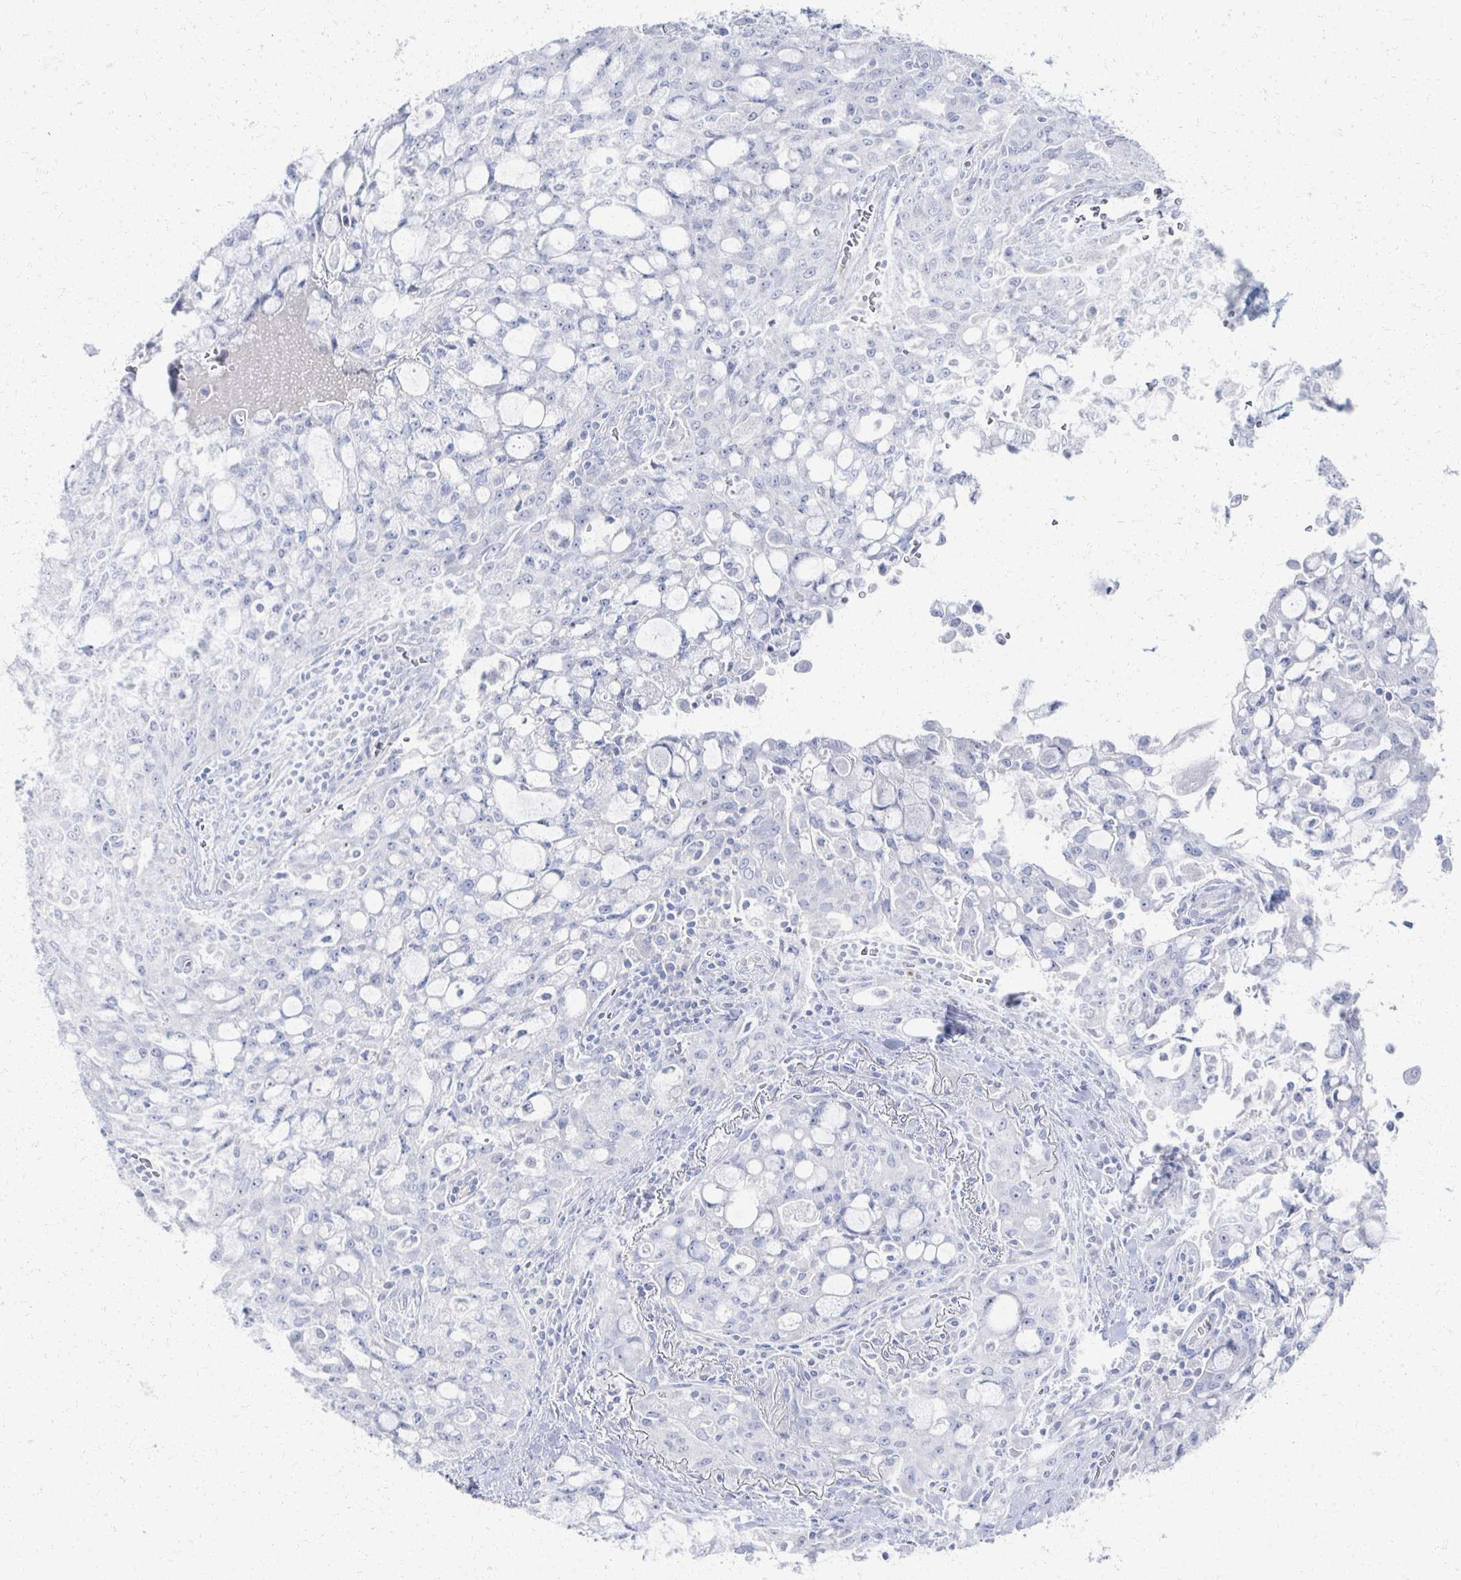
{"staining": {"intensity": "negative", "quantity": "none", "location": "none"}, "tissue": "lung cancer", "cell_type": "Tumor cells", "image_type": "cancer", "snomed": [{"axis": "morphology", "description": "Adenocarcinoma, NOS"}, {"axis": "topography", "description": "Lung"}], "caption": "A high-resolution histopathology image shows immunohistochemistry staining of lung cancer (adenocarcinoma), which displays no significant expression in tumor cells. (Brightfield microscopy of DAB (3,3'-diaminobenzidine) immunohistochemistry at high magnification).", "gene": "PRR20A", "patient": {"sex": "female", "age": 44}}